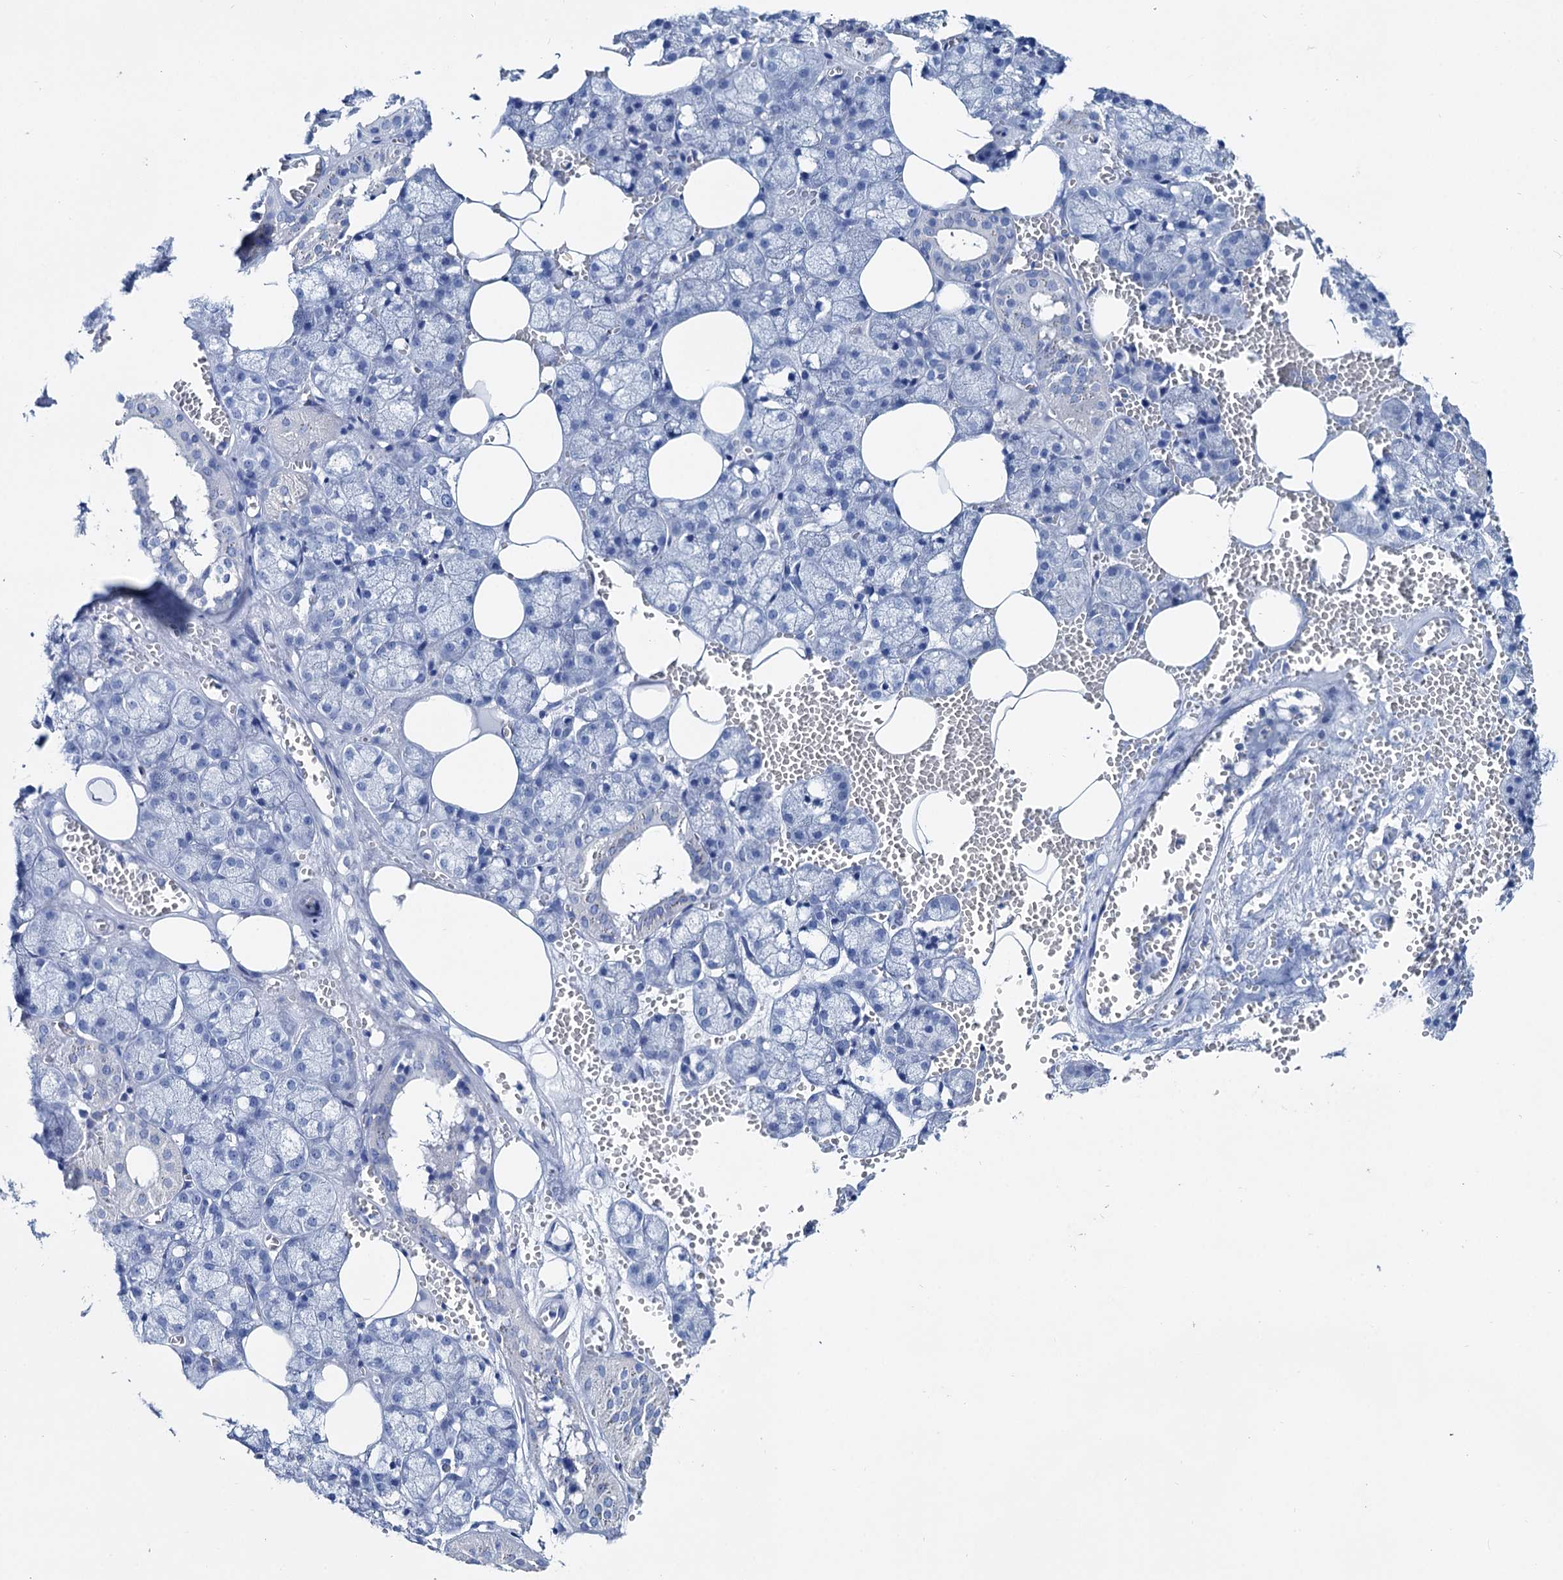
{"staining": {"intensity": "negative", "quantity": "none", "location": "none"}, "tissue": "salivary gland", "cell_type": "Glandular cells", "image_type": "normal", "snomed": [{"axis": "morphology", "description": "Normal tissue, NOS"}, {"axis": "topography", "description": "Salivary gland"}], "caption": "Immunohistochemistry (IHC) photomicrograph of benign salivary gland stained for a protein (brown), which displays no staining in glandular cells.", "gene": "BRINP1", "patient": {"sex": "male", "age": 62}}